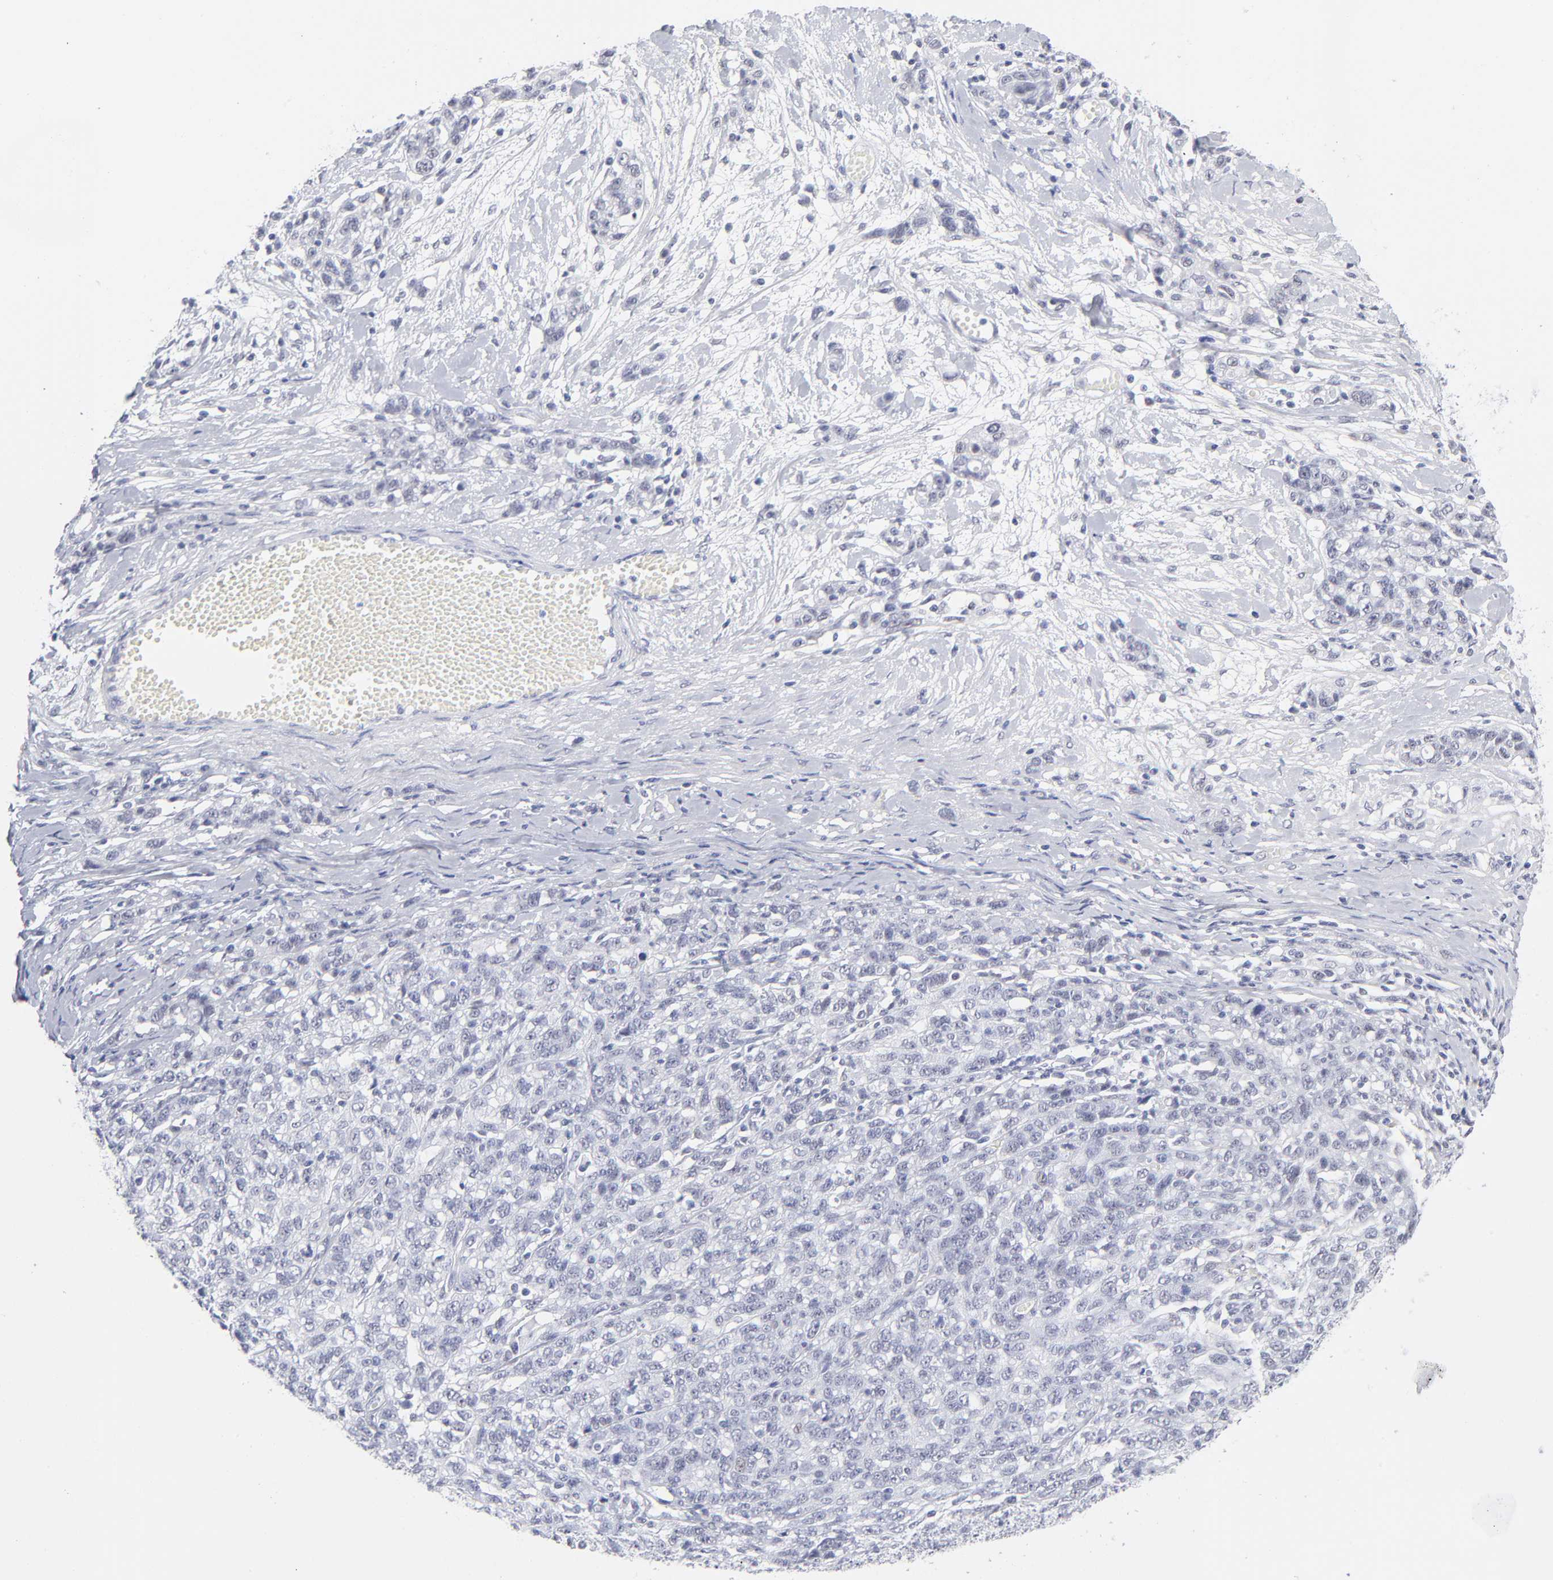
{"staining": {"intensity": "negative", "quantity": "none", "location": "none"}, "tissue": "ovarian cancer", "cell_type": "Tumor cells", "image_type": "cancer", "snomed": [{"axis": "morphology", "description": "Cystadenocarcinoma, serous, NOS"}, {"axis": "topography", "description": "Ovary"}], "caption": "Ovarian serous cystadenocarcinoma was stained to show a protein in brown. There is no significant staining in tumor cells. (Stains: DAB (3,3'-diaminobenzidine) immunohistochemistry with hematoxylin counter stain, Microscopy: brightfield microscopy at high magnification).", "gene": "SNRPB", "patient": {"sex": "female", "age": 71}}